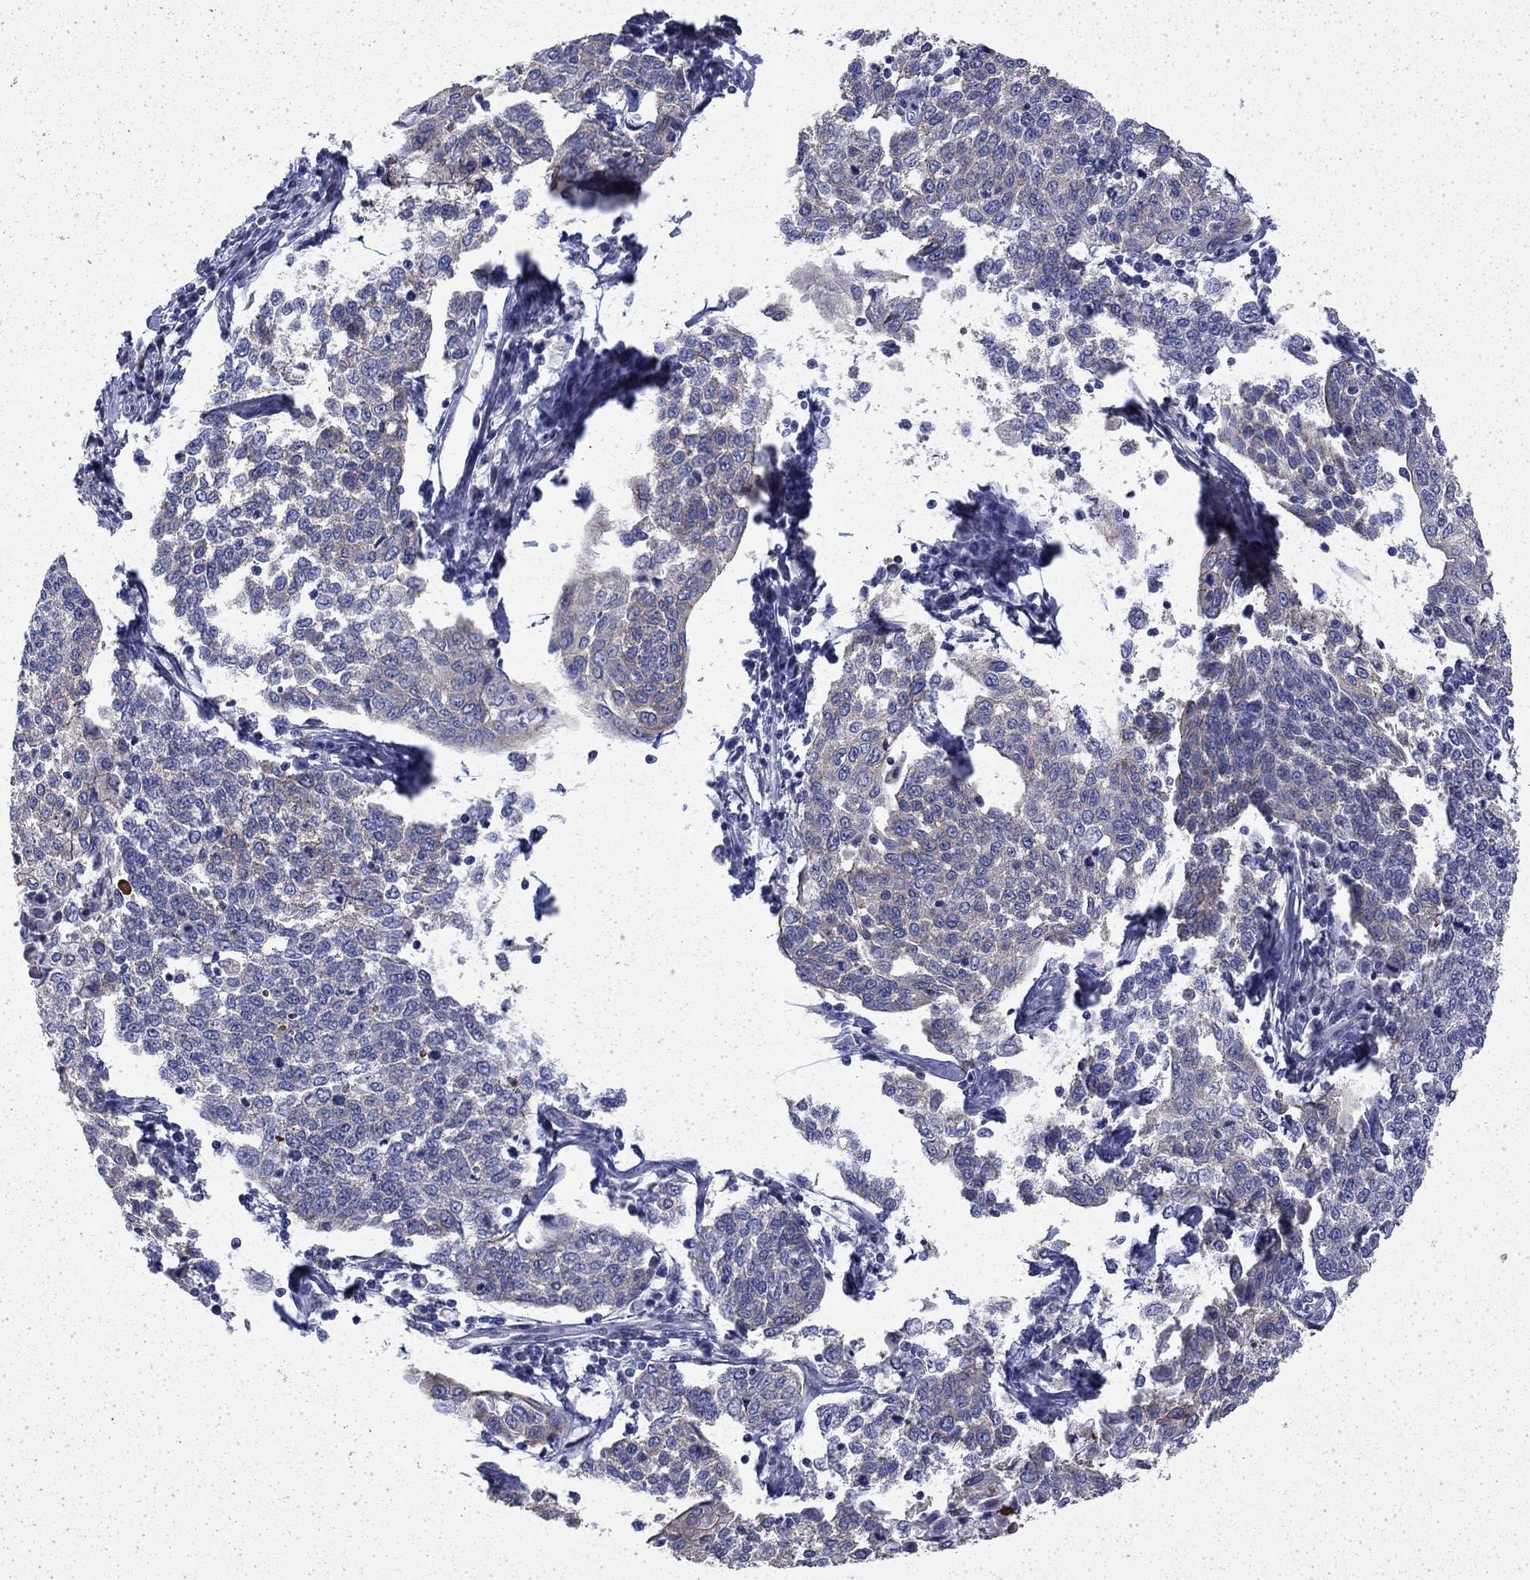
{"staining": {"intensity": "moderate", "quantity": "<25%", "location": "cytoplasmic/membranous"}, "tissue": "cervical cancer", "cell_type": "Tumor cells", "image_type": "cancer", "snomed": [{"axis": "morphology", "description": "Squamous cell carcinoma, NOS"}, {"axis": "topography", "description": "Cervix"}], "caption": "This is a histology image of IHC staining of cervical squamous cell carcinoma, which shows moderate positivity in the cytoplasmic/membranous of tumor cells.", "gene": "DTNA", "patient": {"sex": "female", "age": 34}}